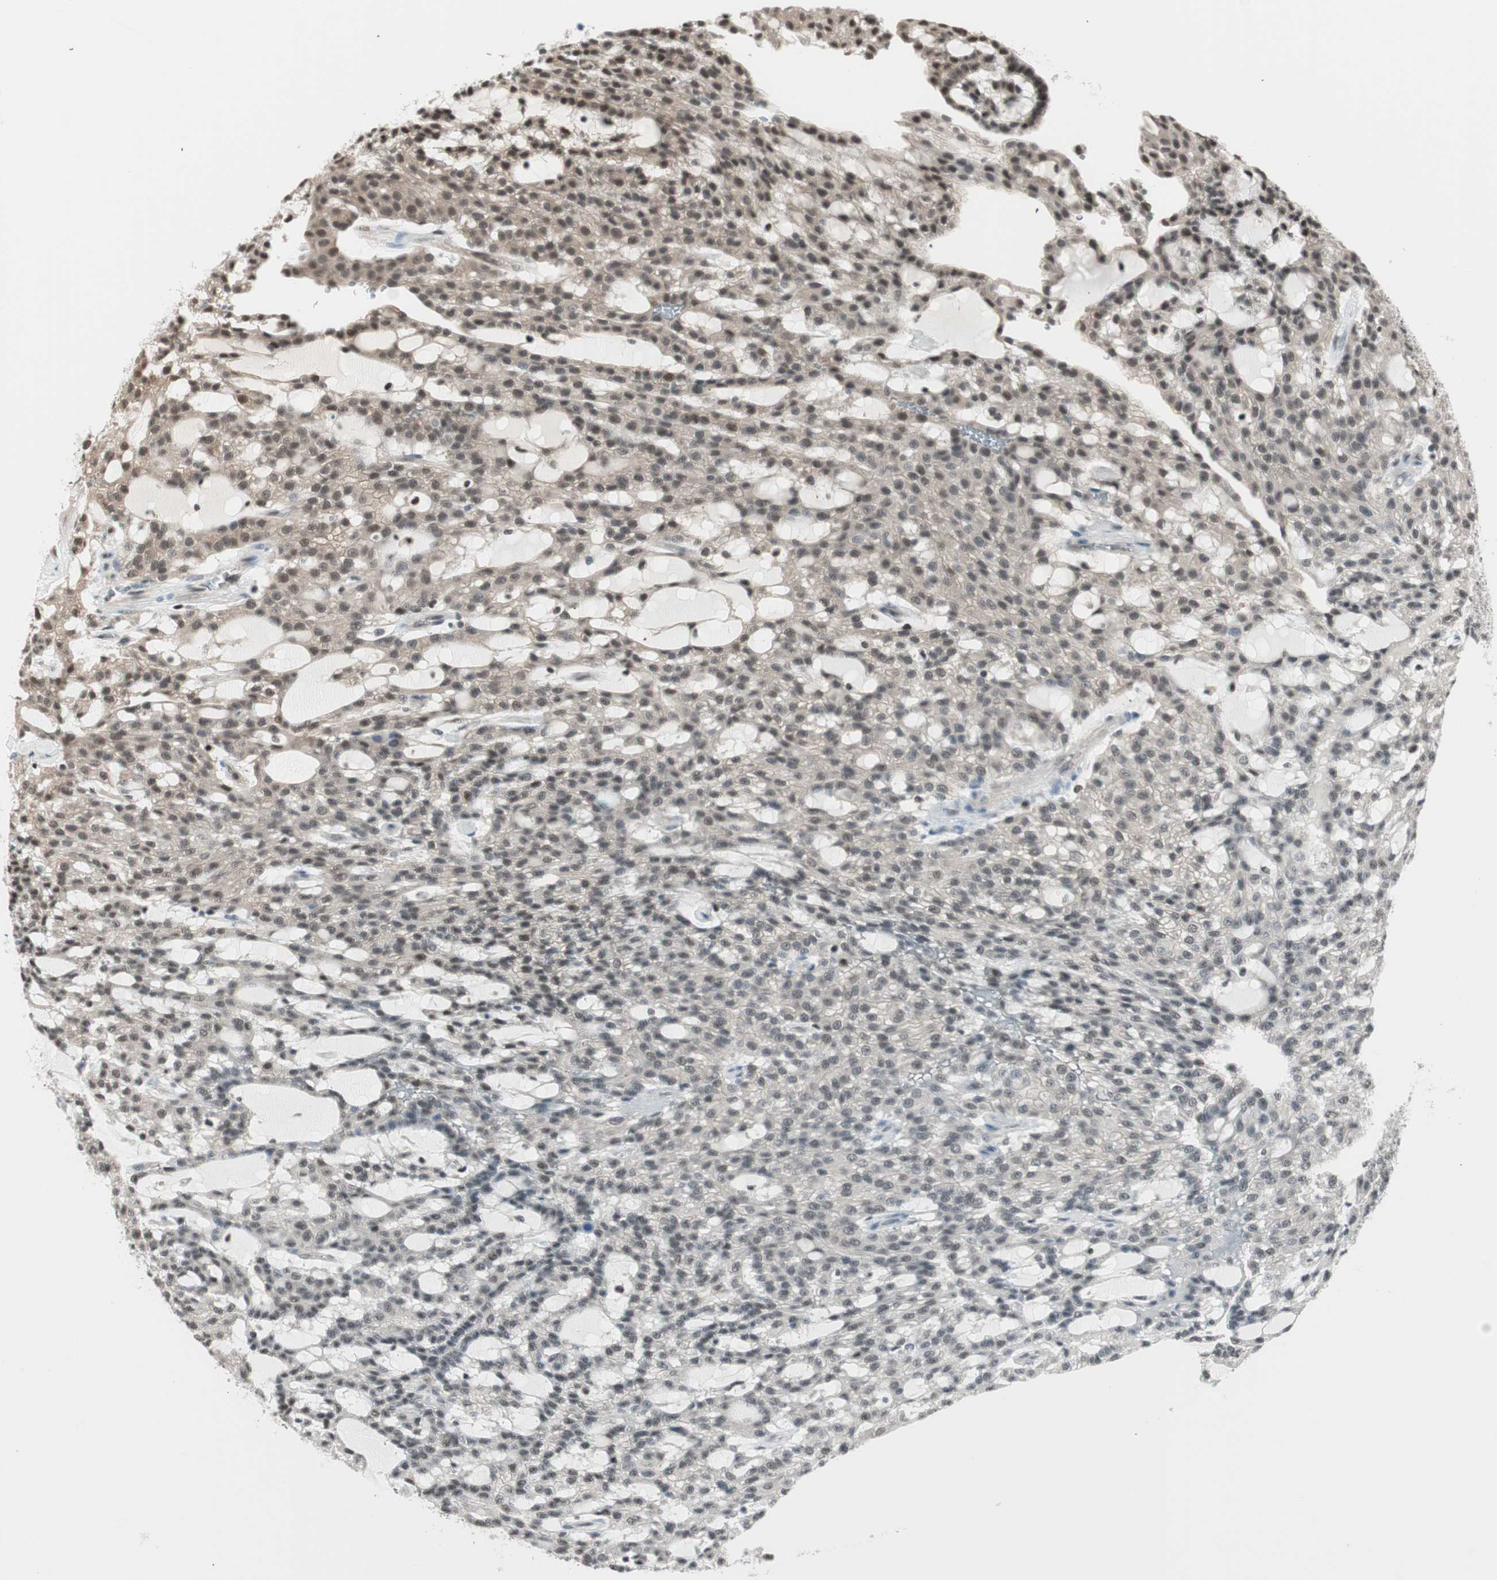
{"staining": {"intensity": "moderate", "quantity": "25%-75%", "location": "nuclear"}, "tissue": "renal cancer", "cell_type": "Tumor cells", "image_type": "cancer", "snomed": [{"axis": "morphology", "description": "Adenocarcinoma, NOS"}, {"axis": "topography", "description": "Kidney"}], "caption": "Tumor cells reveal medium levels of moderate nuclear staining in about 25%-75% of cells in human renal cancer. (DAB (3,3'-diaminobenzidine) IHC with brightfield microscopy, high magnification).", "gene": "LONP2", "patient": {"sex": "male", "age": 63}}